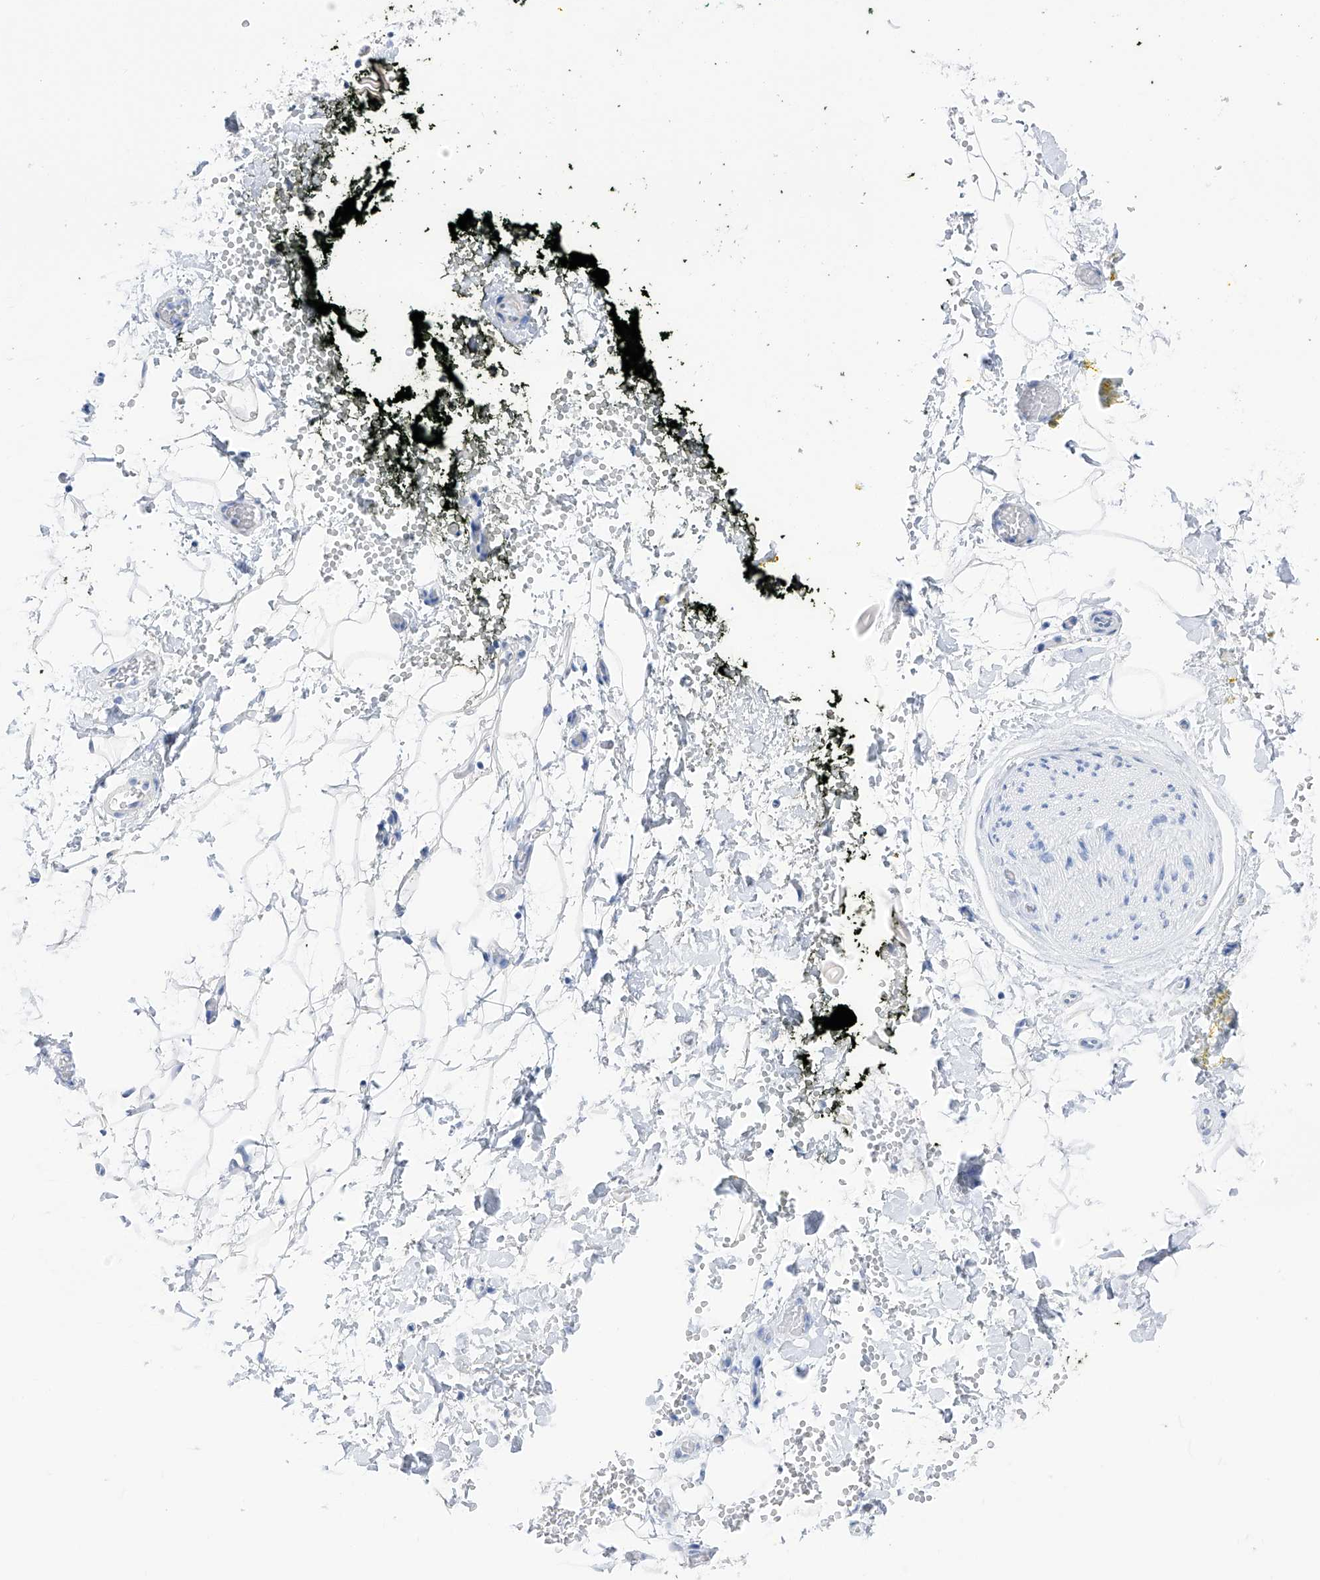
{"staining": {"intensity": "negative", "quantity": "none", "location": "none"}, "tissue": "adipose tissue", "cell_type": "Adipocytes", "image_type": "normal", "snomed": [{"axis": "morphology", "description": "Normal tissue, NOS"}, {"axis": "morphology", "description": "Adenocarcinoma, NOS"}, {"axis": "topography", "description": "Pancreas"}, {"axis": "topography", "description": "Peripheral nerve tissue"}], "caption": "A micrograph of adipose tissue stained for a protein reveals no brown staining in adipocytes. Nuclei are stained in blue.", "gene": "FLG", "patient": {"sex": "male", "age": 59}}